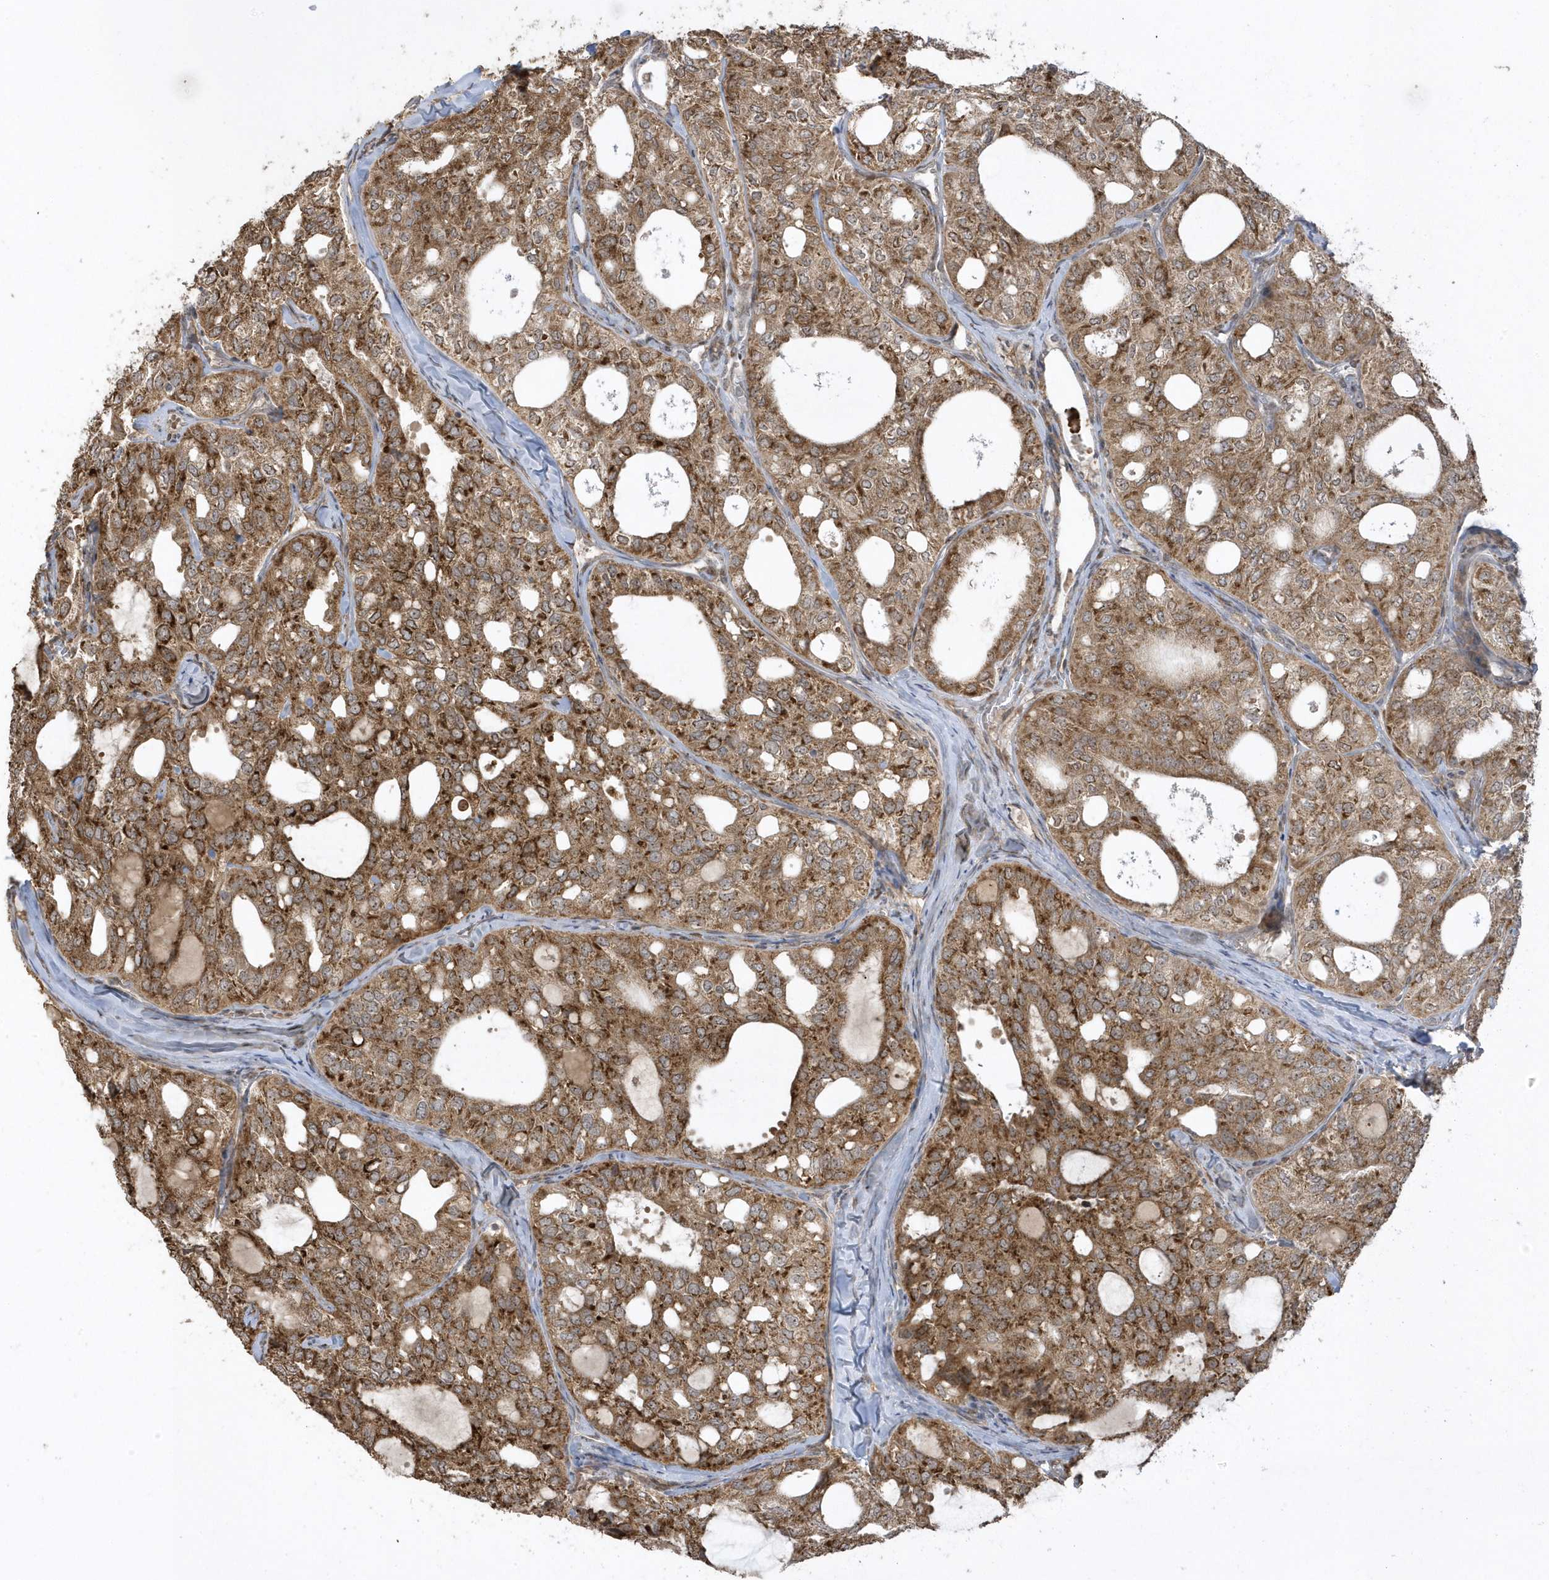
{"staining": {"intensity": "moderate", "quantity": ">75%", "location": "cytoplasmic/membranous"}, "tissue": "thyroid cancer", "cell_type": "Tumor cells", "image_type": "cancer", "snomed": [{"axis": "morphology", "description": "Follicular adenoma carcinoma, NOS"}, {"axis": "topography", "description": "Thyroid gland"}], "caption": "DAB immunohistochemical staining of thyroid cancer shows moderate cytoplasmic/membranous protein staining in about >75% of tumor cells.", "gene": "ECM2", "patient": {"sex": "male", "age": 75}}